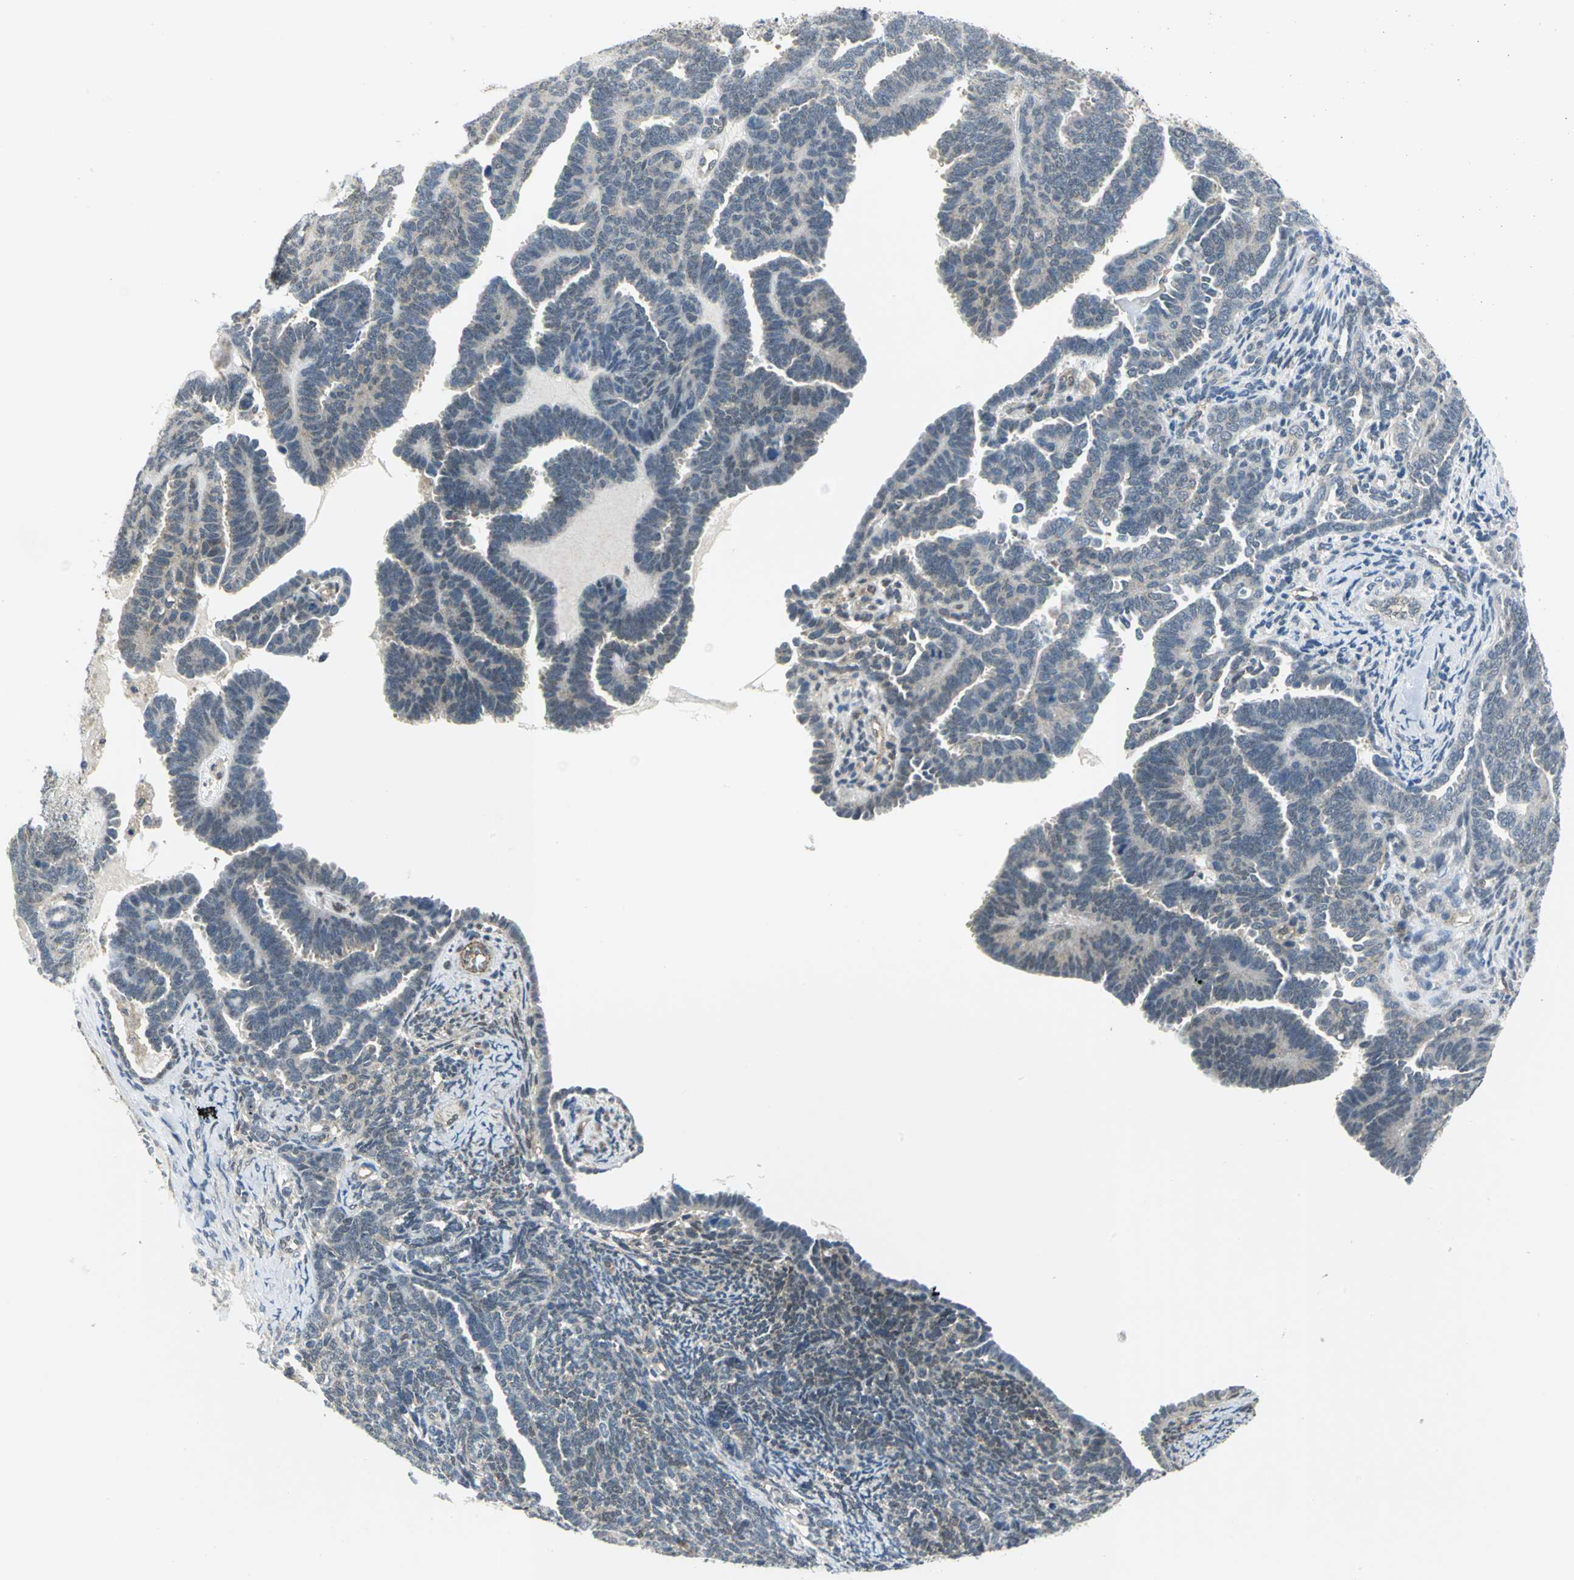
{"staining": {"intensity": "weak", "quantity": "<25%", "location": "cytoplasmic/membranous"}, "tissue": "endometrial cancer", "cell_type": "Tumor cells", "image_type": "cancer", "snomed": [{"axis": "morphology", "description": "Neoplasm, malignant, NOS"}, {"axis": "topography", "description": "Endometrium"}], "caption": "Human endometrial neoplasm (malignant) stained for a protein using IHC demonstrates no expression in tumor cells.", "gene": "PGM3", "patient": {"sex": "female", "age": 74}}